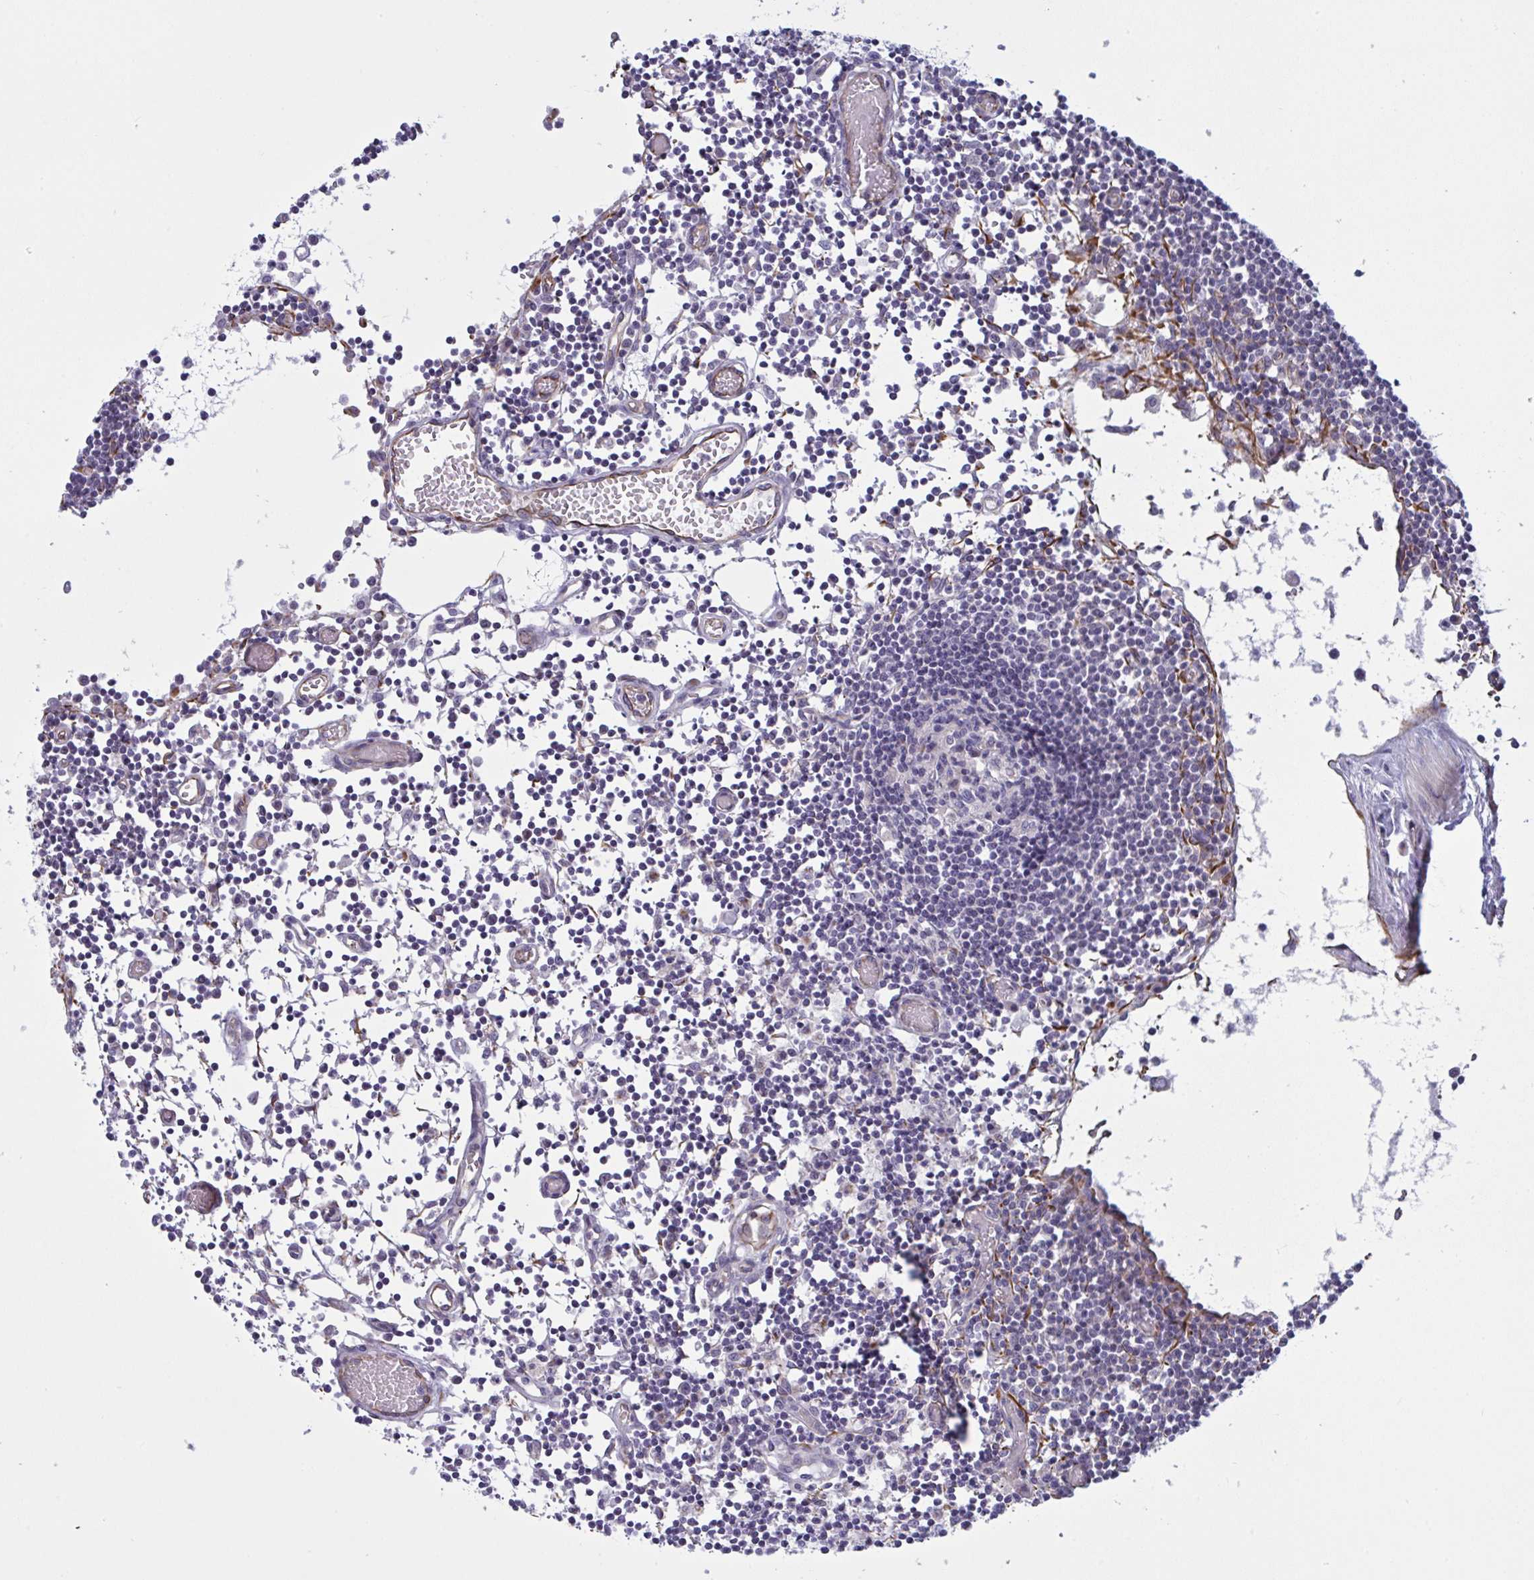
{"staining": {"intensity": "negative", "quantity": "none", "location": "none"}, "tissue": "lymph node", "cell_type": "Germinal center cells", "image_type": "normal", "snomed": [{"axis": "morphology", "description": "Normal tissue, NOS"}, {"axis": "topography", "description": "Lymph node"}], "caption": "Immunohistochemistry of normal human lymph node shows no expression in germinal center cells. (DAB (3,3'-diaminobenzidine) IHC, high magnification).", "gene": "DCBLD1", "patient": {"sex": "male", "age": 66}}